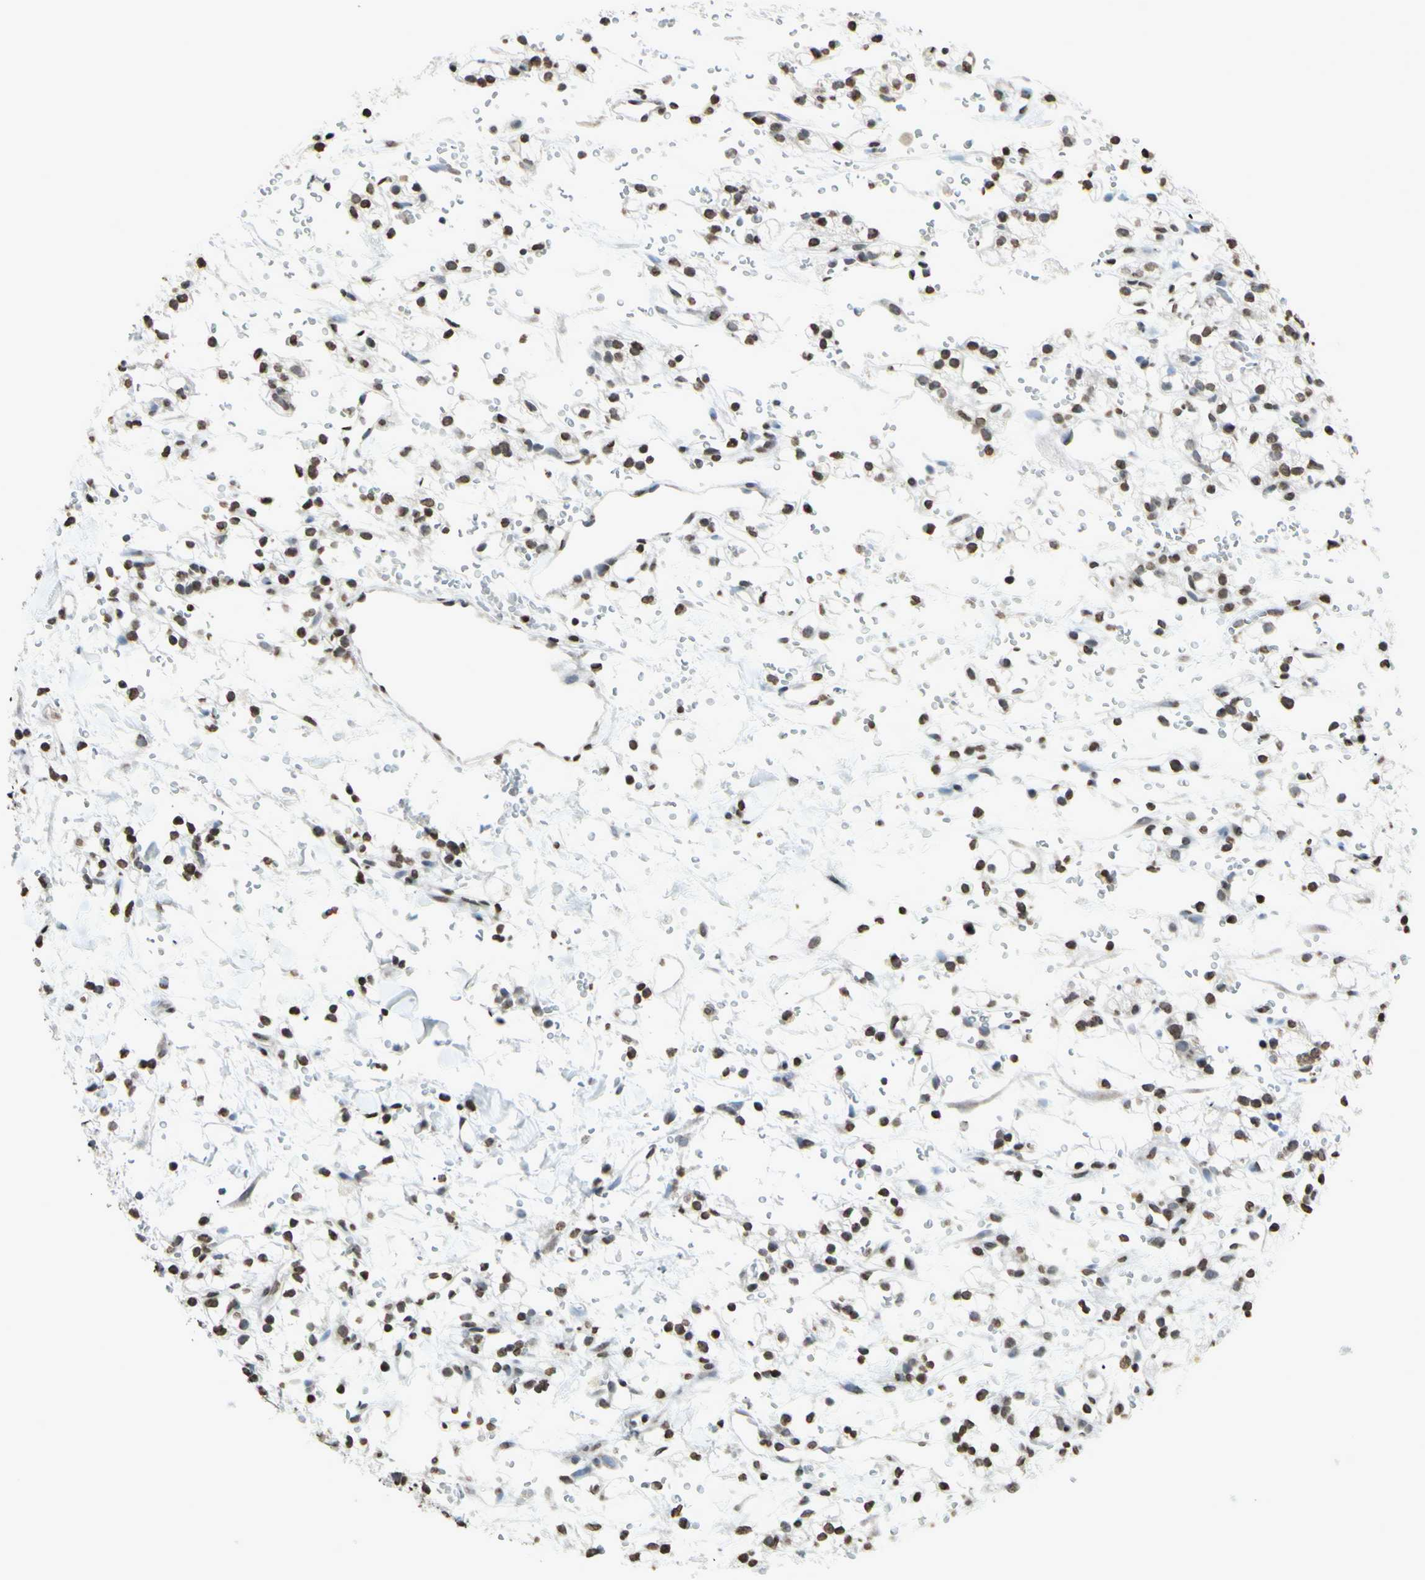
{"staining": {"intensity": "weak", "quantity": "25%-75%", "location": "nuclear"}, "tissue": "renal cancer", "cell_type": "Tumor cells", "image_type": "cancer", "snomed": [{"axis": "morphology", "description": "Adenocarcinoma, NOS"}, {"axis": "topography", "description": "Kidney"}], "caption": "IHC of renal cancer demonstrates low levels of weak nuclear positivity in about 25%-75% of tumor cells.", "gene": "CD79B", "patient": {"sex": "male", "age": 61}}